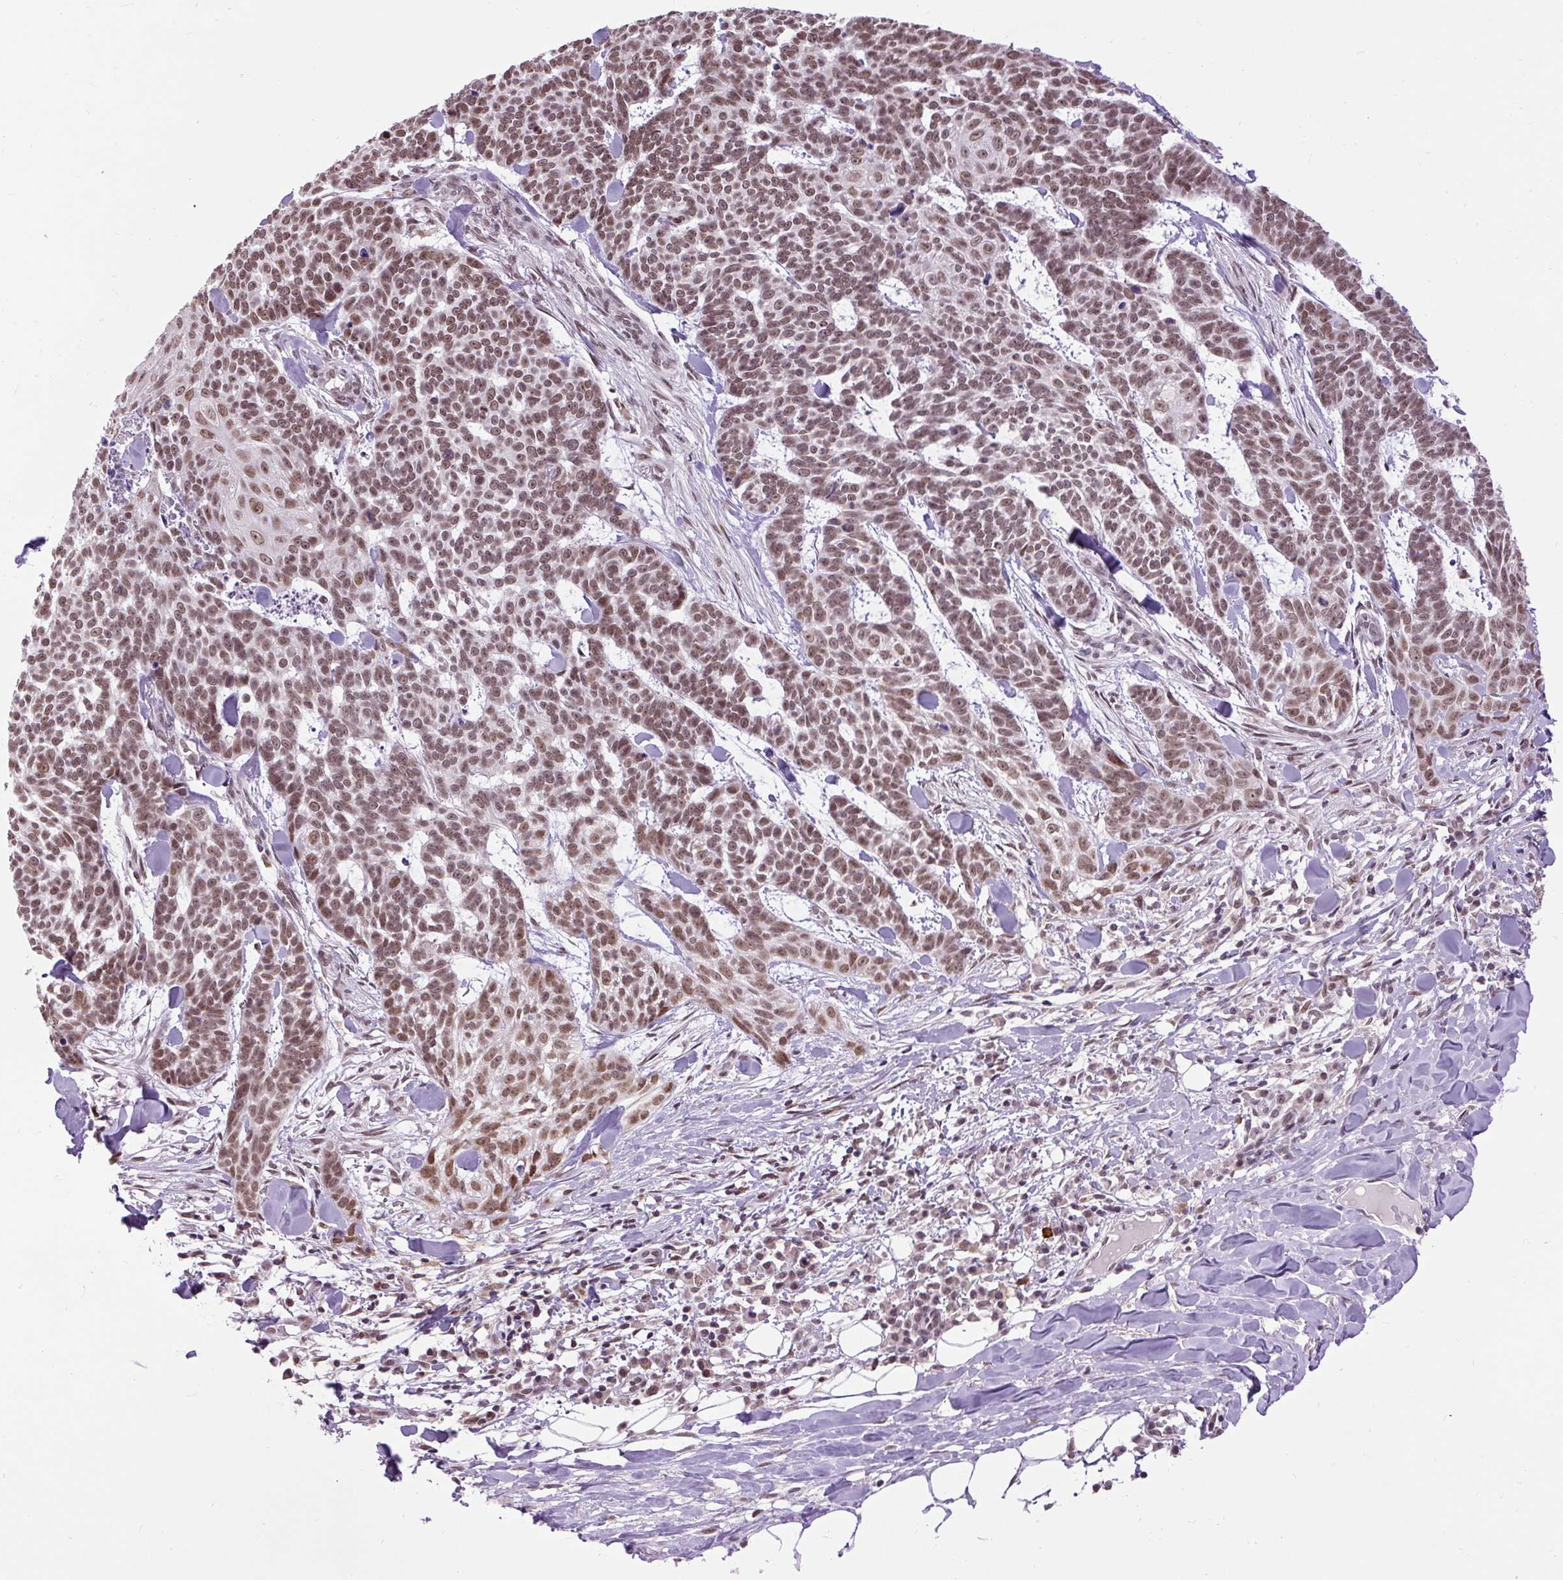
{"staining": {"intensity": "moderate", "quantity": ">75%", "location": "nuclear"}, "tissue": "skin cancer", "cell_type": "Tumor cells", "image_type": "cancer", "snomed": [{"axis": "morphology", "description": "Basal cell carcinoma"}, {"axis": "topography", "description": "Skin"}], "caption": "Brown immunohistochemical staining in basal cell carcinoma (skin) shows moderate nuclear positivity in about >75% of tumor cells. (DAB (3,3'-diaminobenzidine) IHC, brown staining for protein, blue staining for nuclei).", "gene": "ZNF672", "patient": {"sex": "female", "age": 93}}